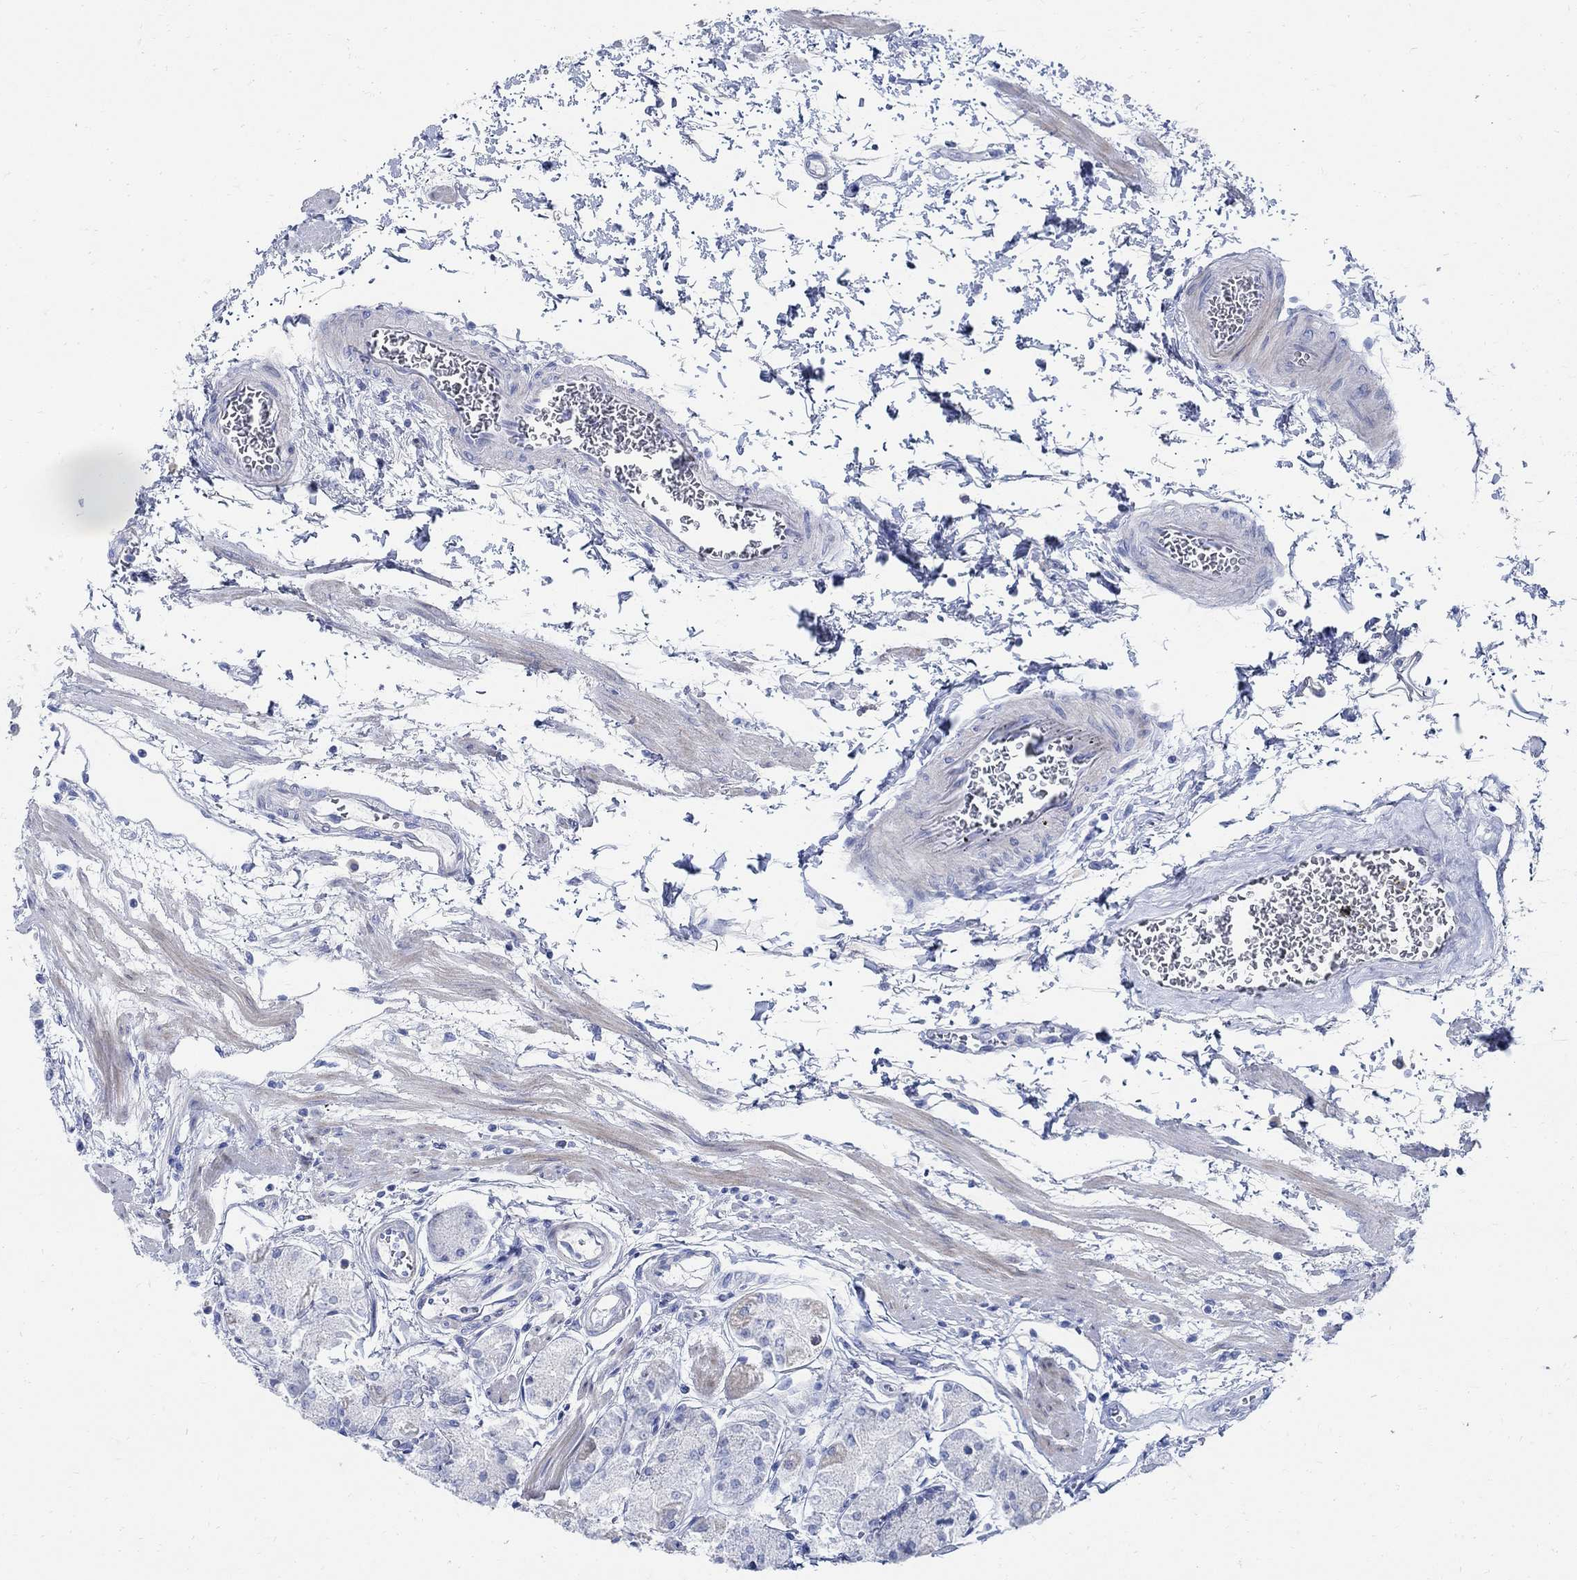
{"staining": {"intensity": "moderate", "quantity": "<25%", "location": "cytoplasmic/membranous"}, "tissue": "stomach", "cell_type": "Glandular cells", "image_type": "normal", "snomed": [{"axis": "morphology", "description": "Normal tissue, NOS"}, {"axis": "topography", "description": "Stomach, upper"}], "caption": "Moderate cytoplasmic/membranous expression for a protein is seen in approximately <25% of glandular cells of unremarkable stomach using IHC.", "gene": "CAMK2N1", "patient": {"sex": "male", "age": 60}}